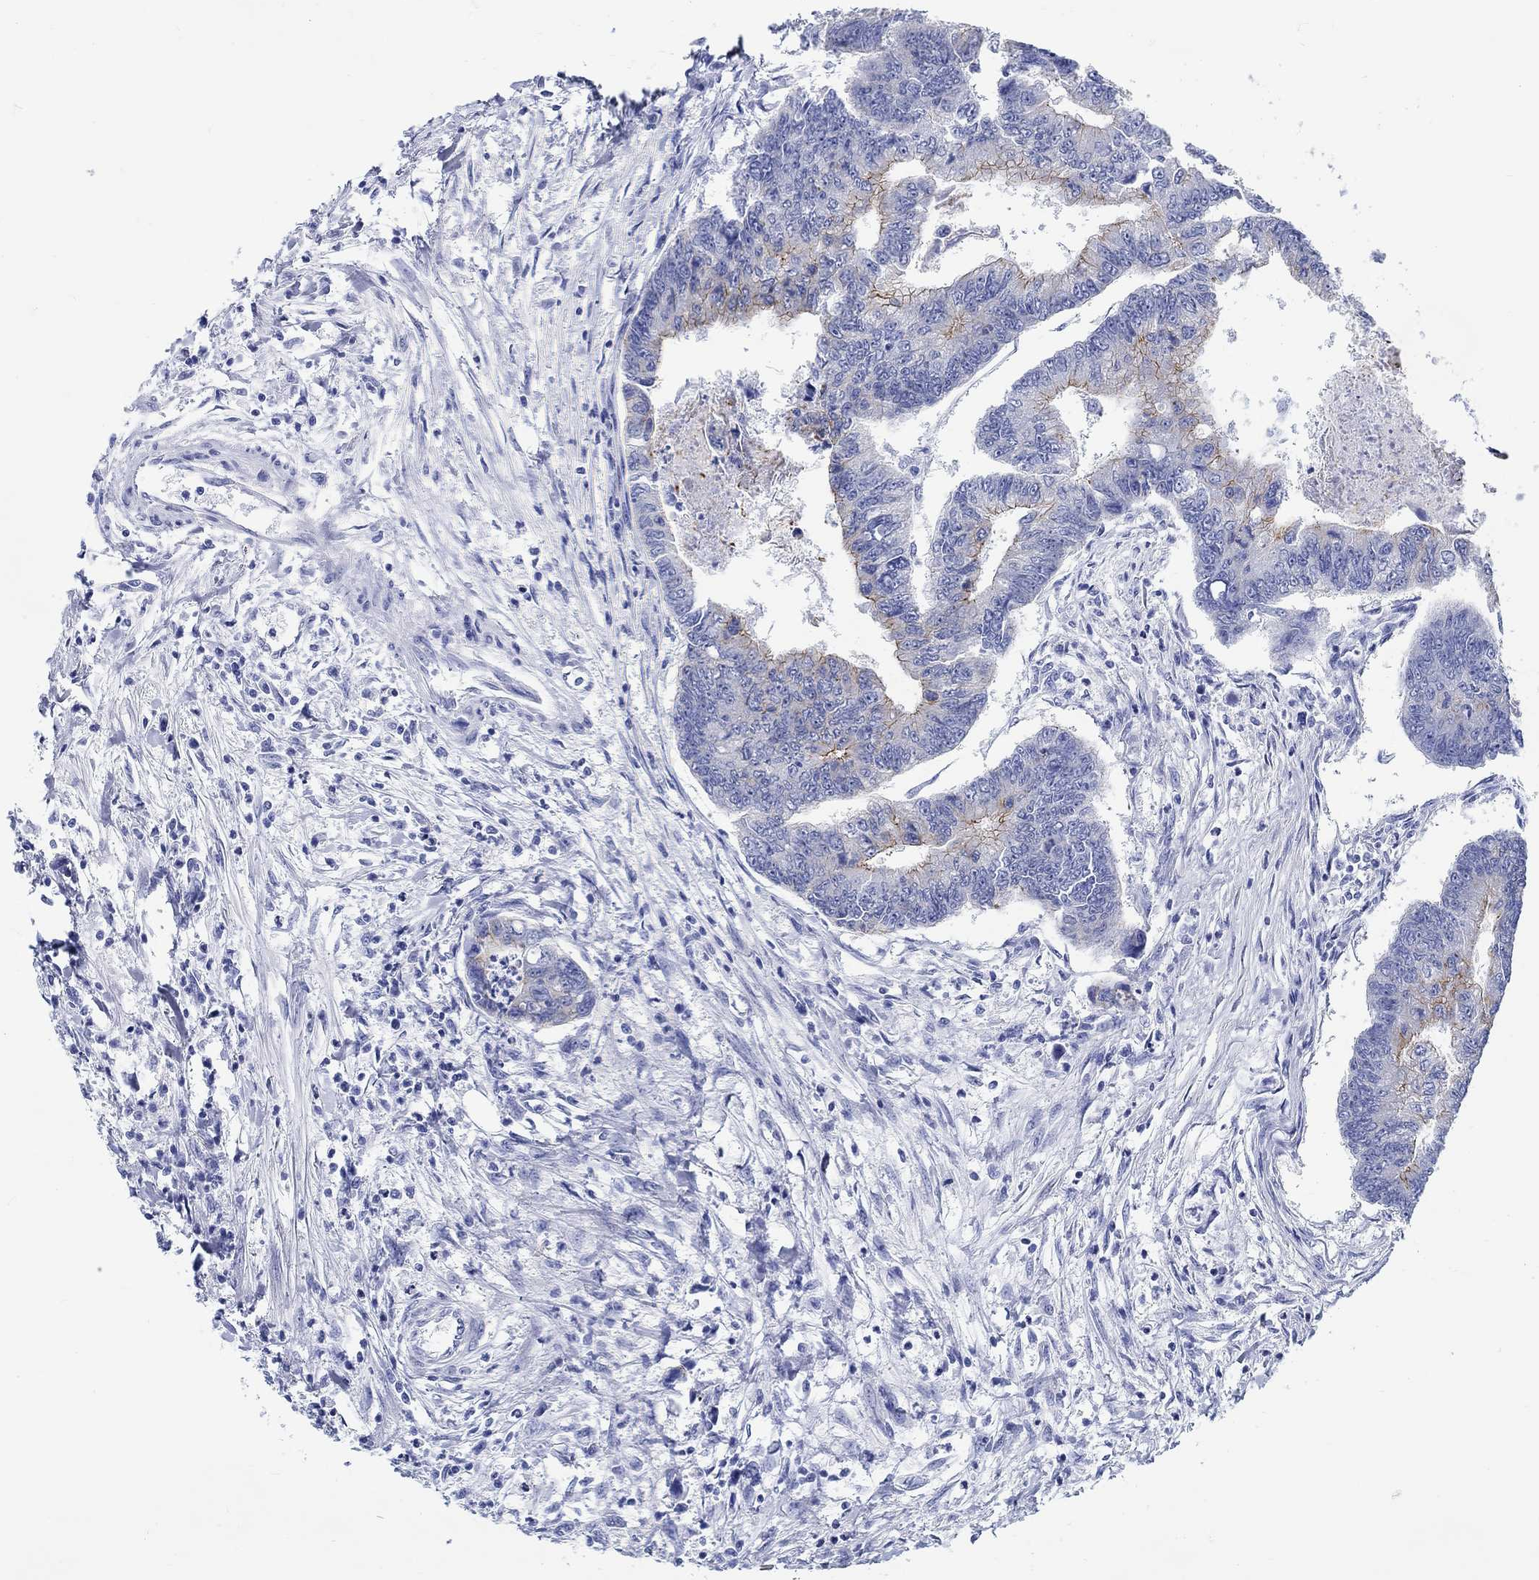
{"staining": {"intensity": "moderate", "quantity": "<25%", "location": "cytoplasmic/membranous"}, "tissue": "colorectal cancer", "cell_type": "Tumor cells", "image_type": "cancer", "snomed": [{"axis": "morphology", "description": "Adenocarcinoma, NOS"}, {"axis": "topography", "description": "Colon"}], "caption": "A micrograph of adenocarcinoma (colorectal) stained for a protein displays moderate cytoplasmic/membranous brown staining in tumor cells.", "gene": "RD3L", "patient": {"sex": "female", "age": 65}}